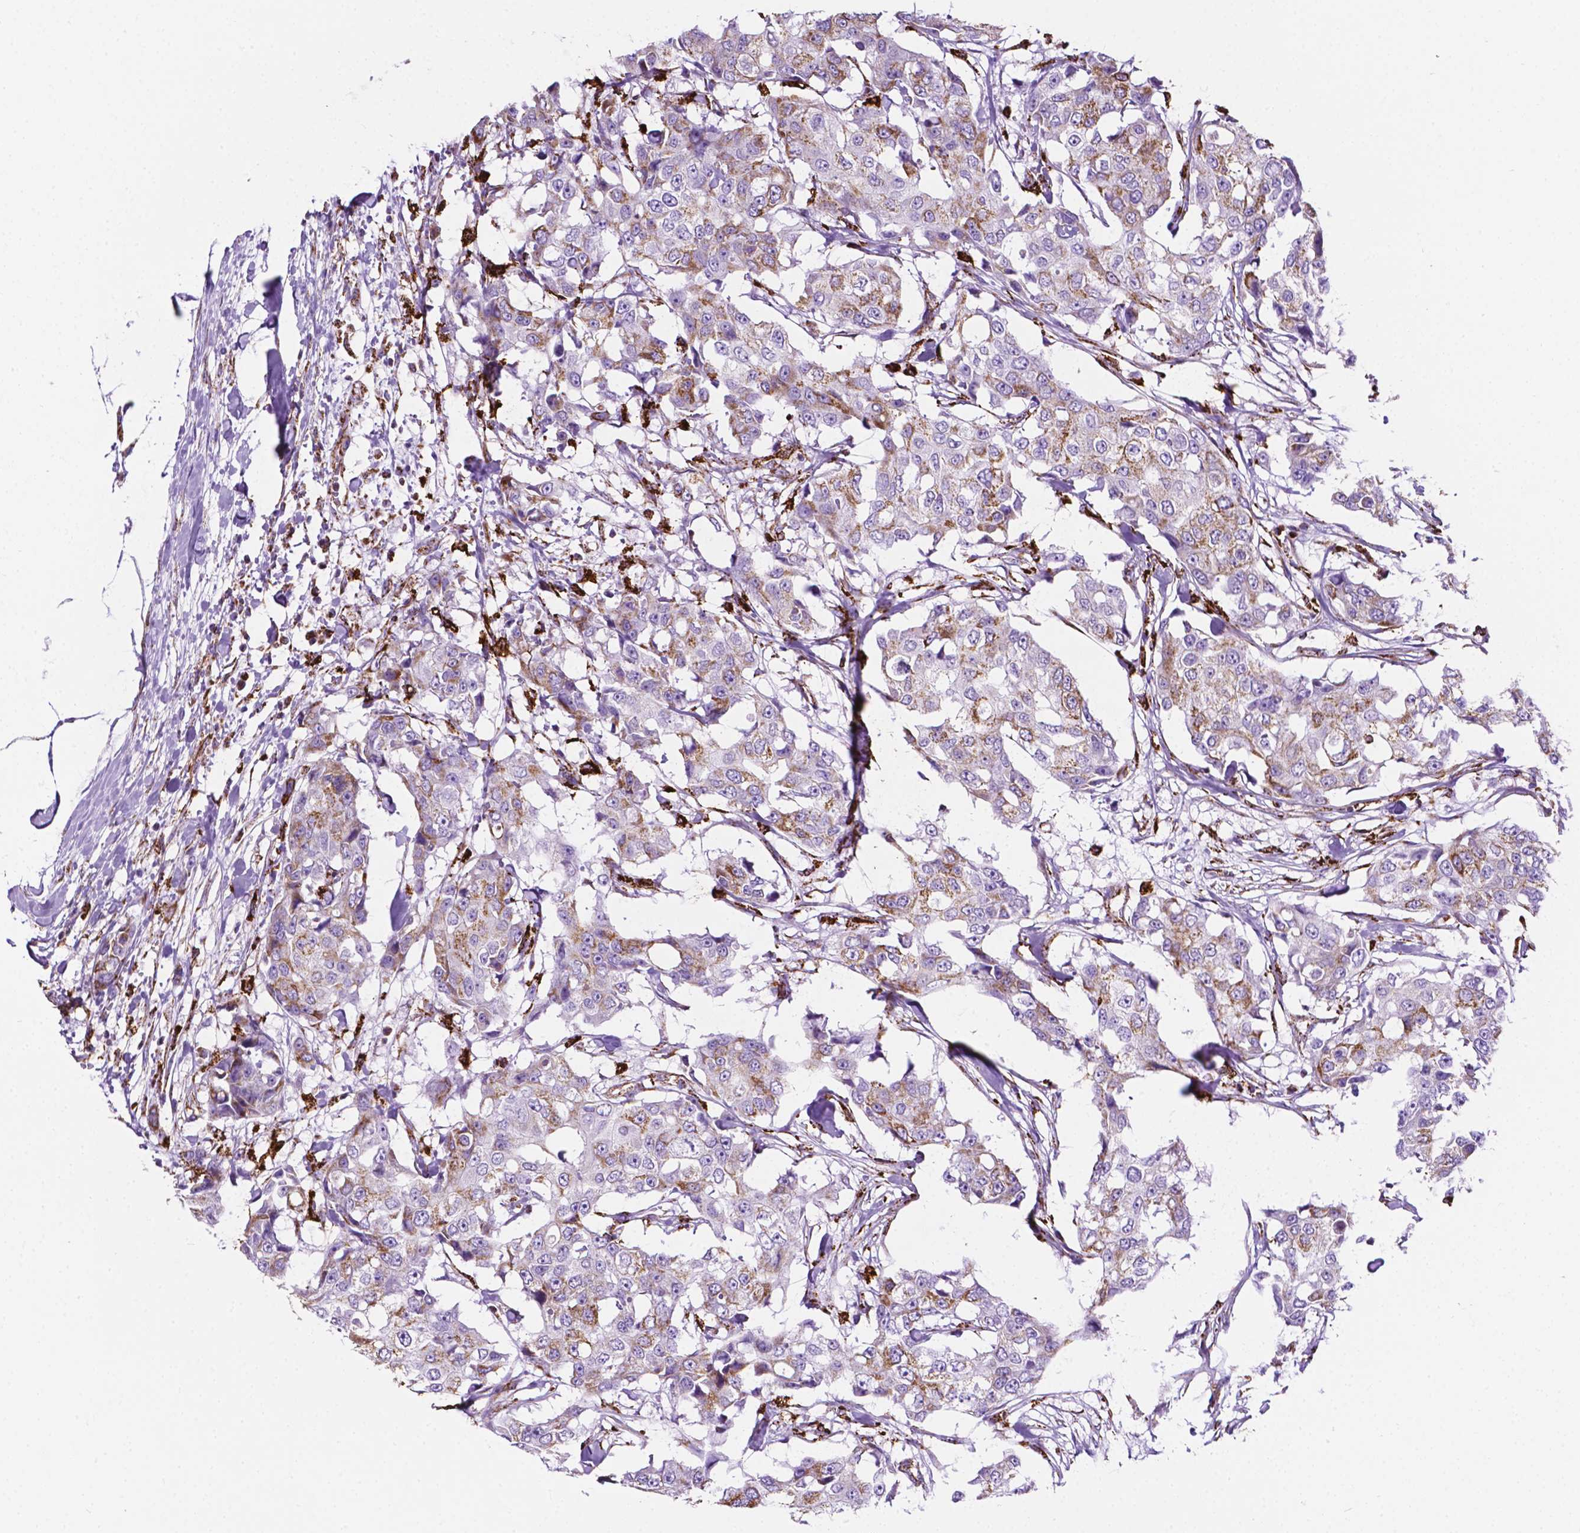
{"staining": {"intensity": "strong", "quantity": "25%-75%", "location": "cytoplasmic/membranous"}, "tissue": "breast cancer", "cell_type": "Tumor cells", "image_type": "cancer", "snomed": [{"axis": "morphology", "description": "Duct carcinoma"}, {"axis": "topography", "description": "Breast"}], "caption": "A histopathology image showing strong cytoplasmic/membranous positivity in about 25%-75% of tumor cells in breast cancer (intraductal carcinoma), as visualized by brown immunohistochemical staining.", "gene": "RMDN3", "patient": {"sex": "female", "age": 27}}